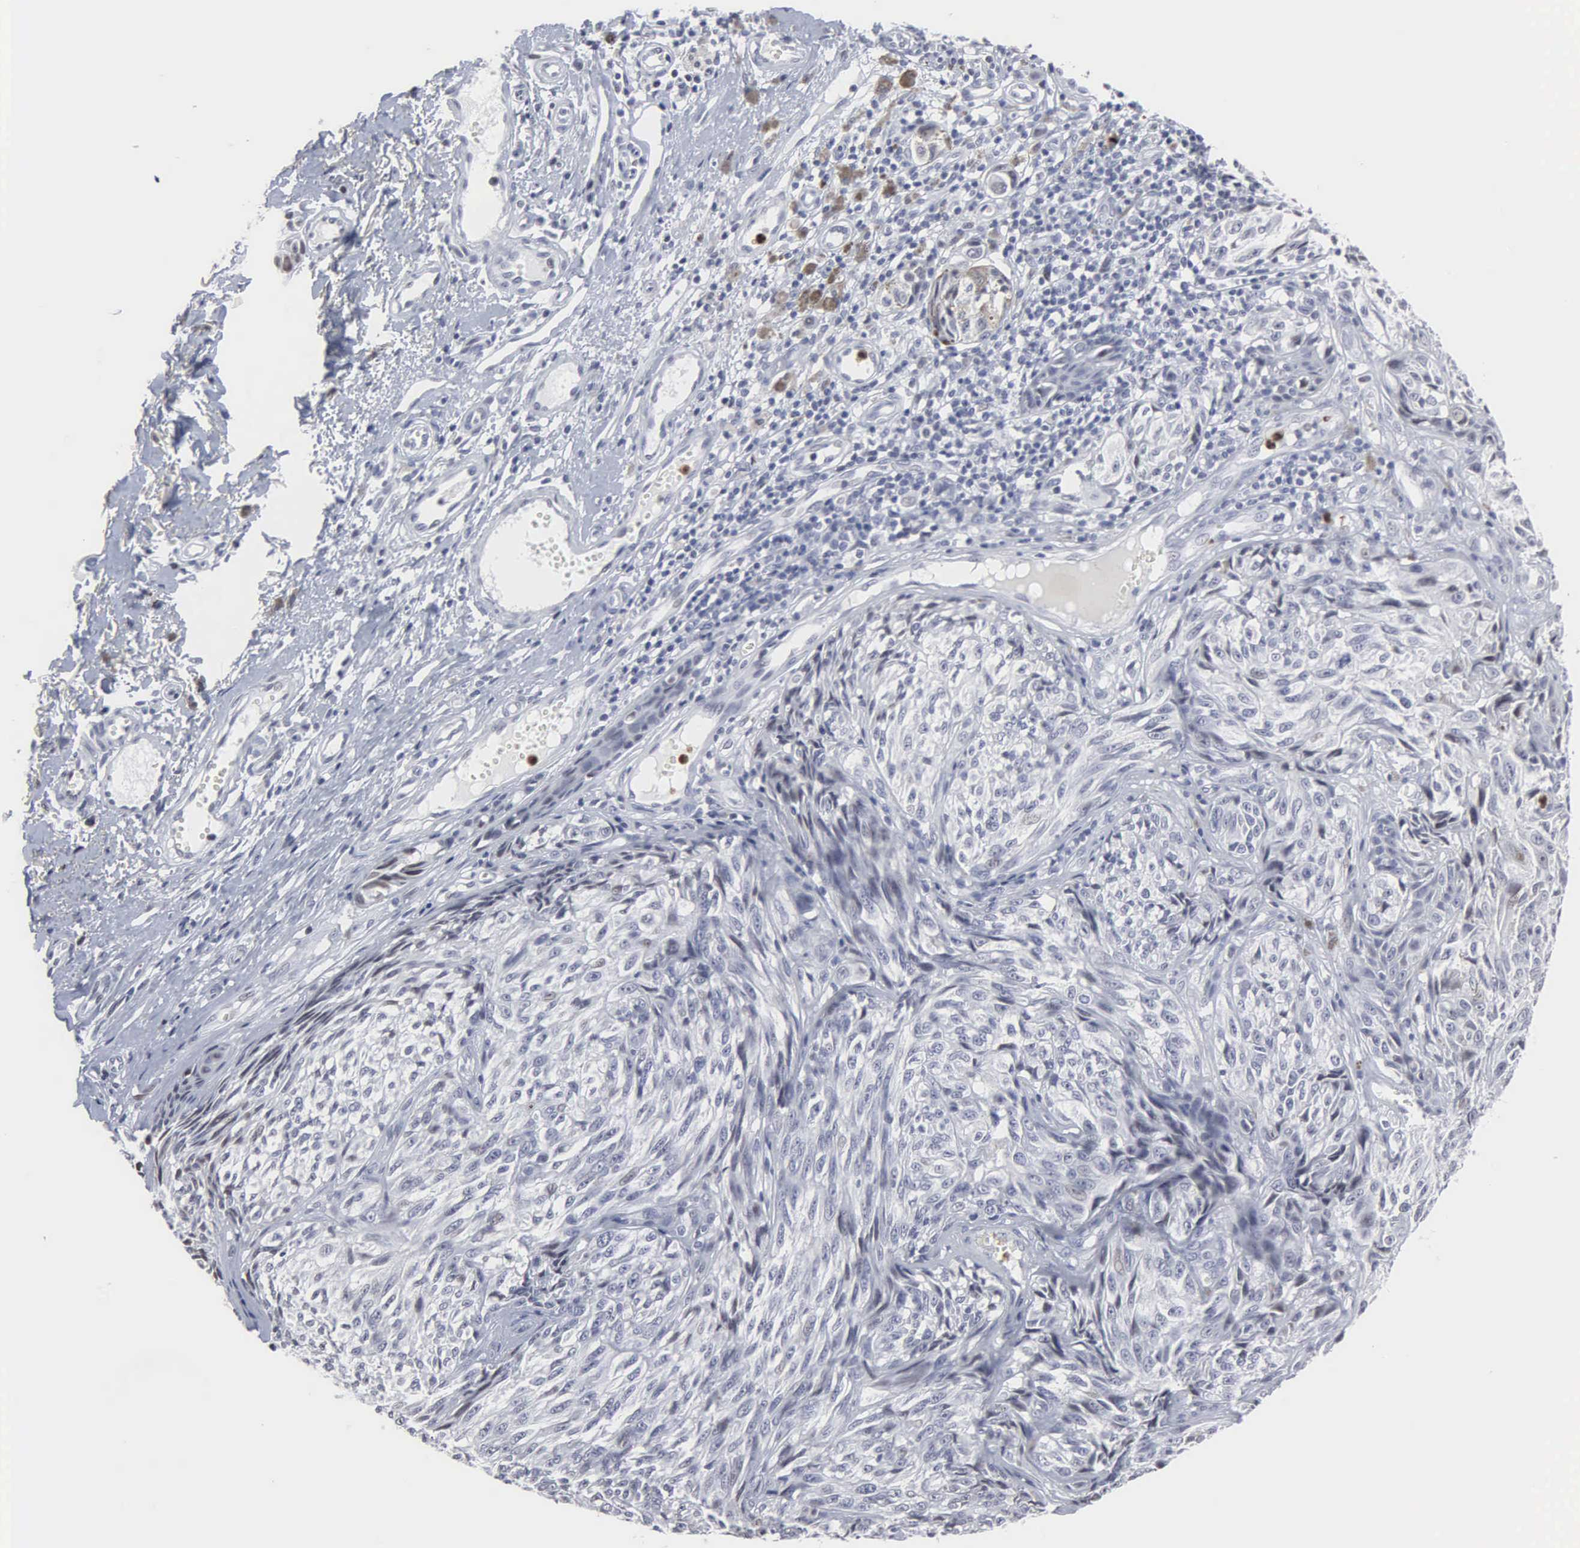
{"staining": {"intensity": "negative", "quantity": "none", "location": "none"}, "tissue": "melanoma", "cell_type": "Tumor cells", "image_type": "cancer", "snomed": [{"axis": "morphology", "description": "Malignant melanoma, NOS"}, {"axis": "topography", "description": "Skin"}], "caption": "The micrograph exhibits no significant expression in tumor cells of melanoma.", "gene": "SPIN3", "patient": {"sex": "male", "age": 67}}